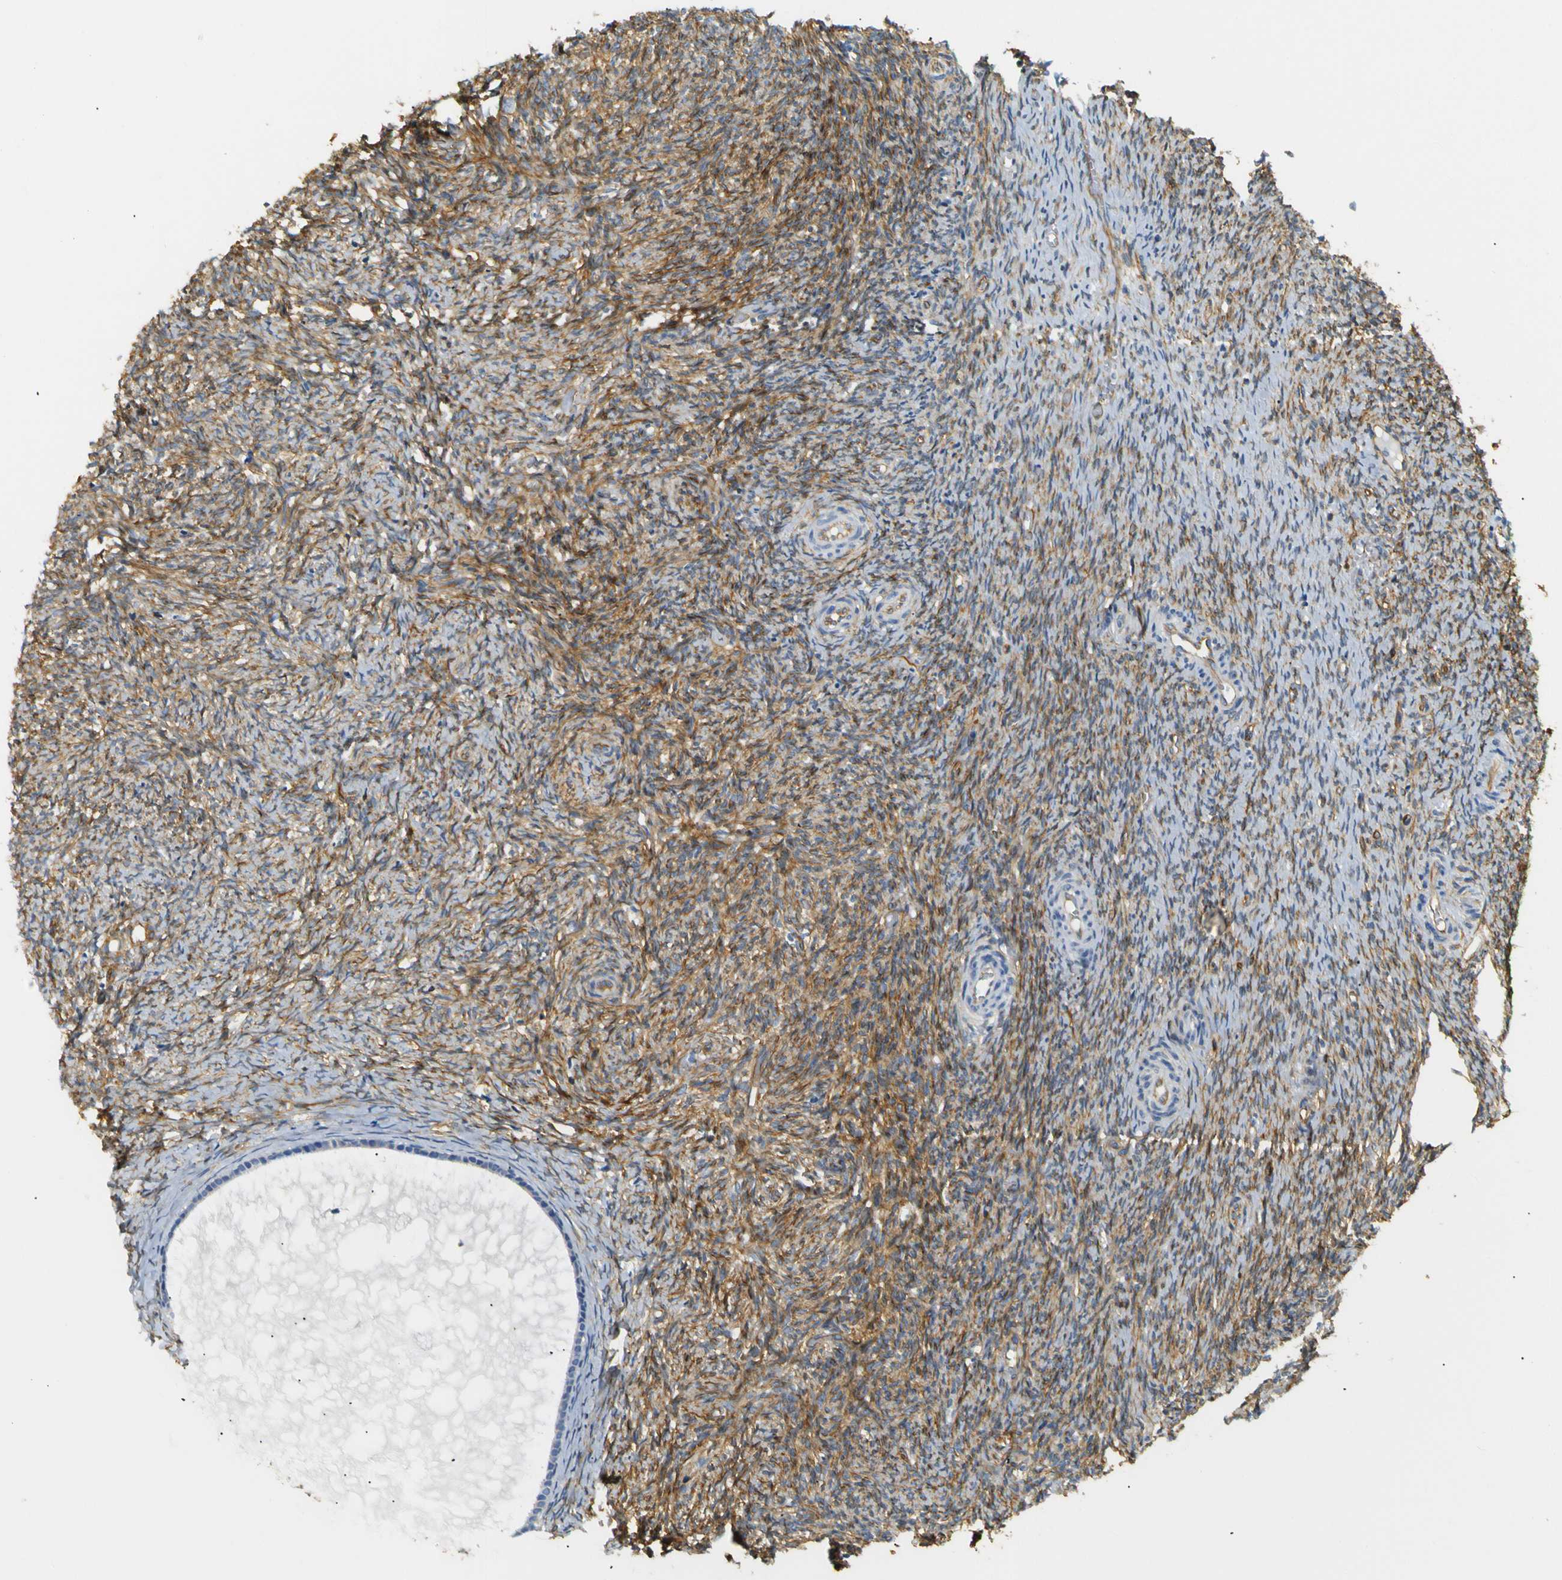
{"staining": {"intensity": "moderate", "quantity": ">75%", "location": "cytoplasmic/membranous"}, "tissue": "ovary", "cell_type": "Ovarian stroma cells", "image_type": "normal", "snomed": [{"axis": "morphology", "description": "Normal tissue, NOS"}, {"axis": "topography", "description": "Ovary"}], "caption": "Immunohistochemical staining of normal ovary demonstrates moderate cytoplasmic/membranous protein staining in approximately >75% of ovarian stroma cells.", "gene": "SPTBN1", "patient": {"sex": "female", "age": 41}}